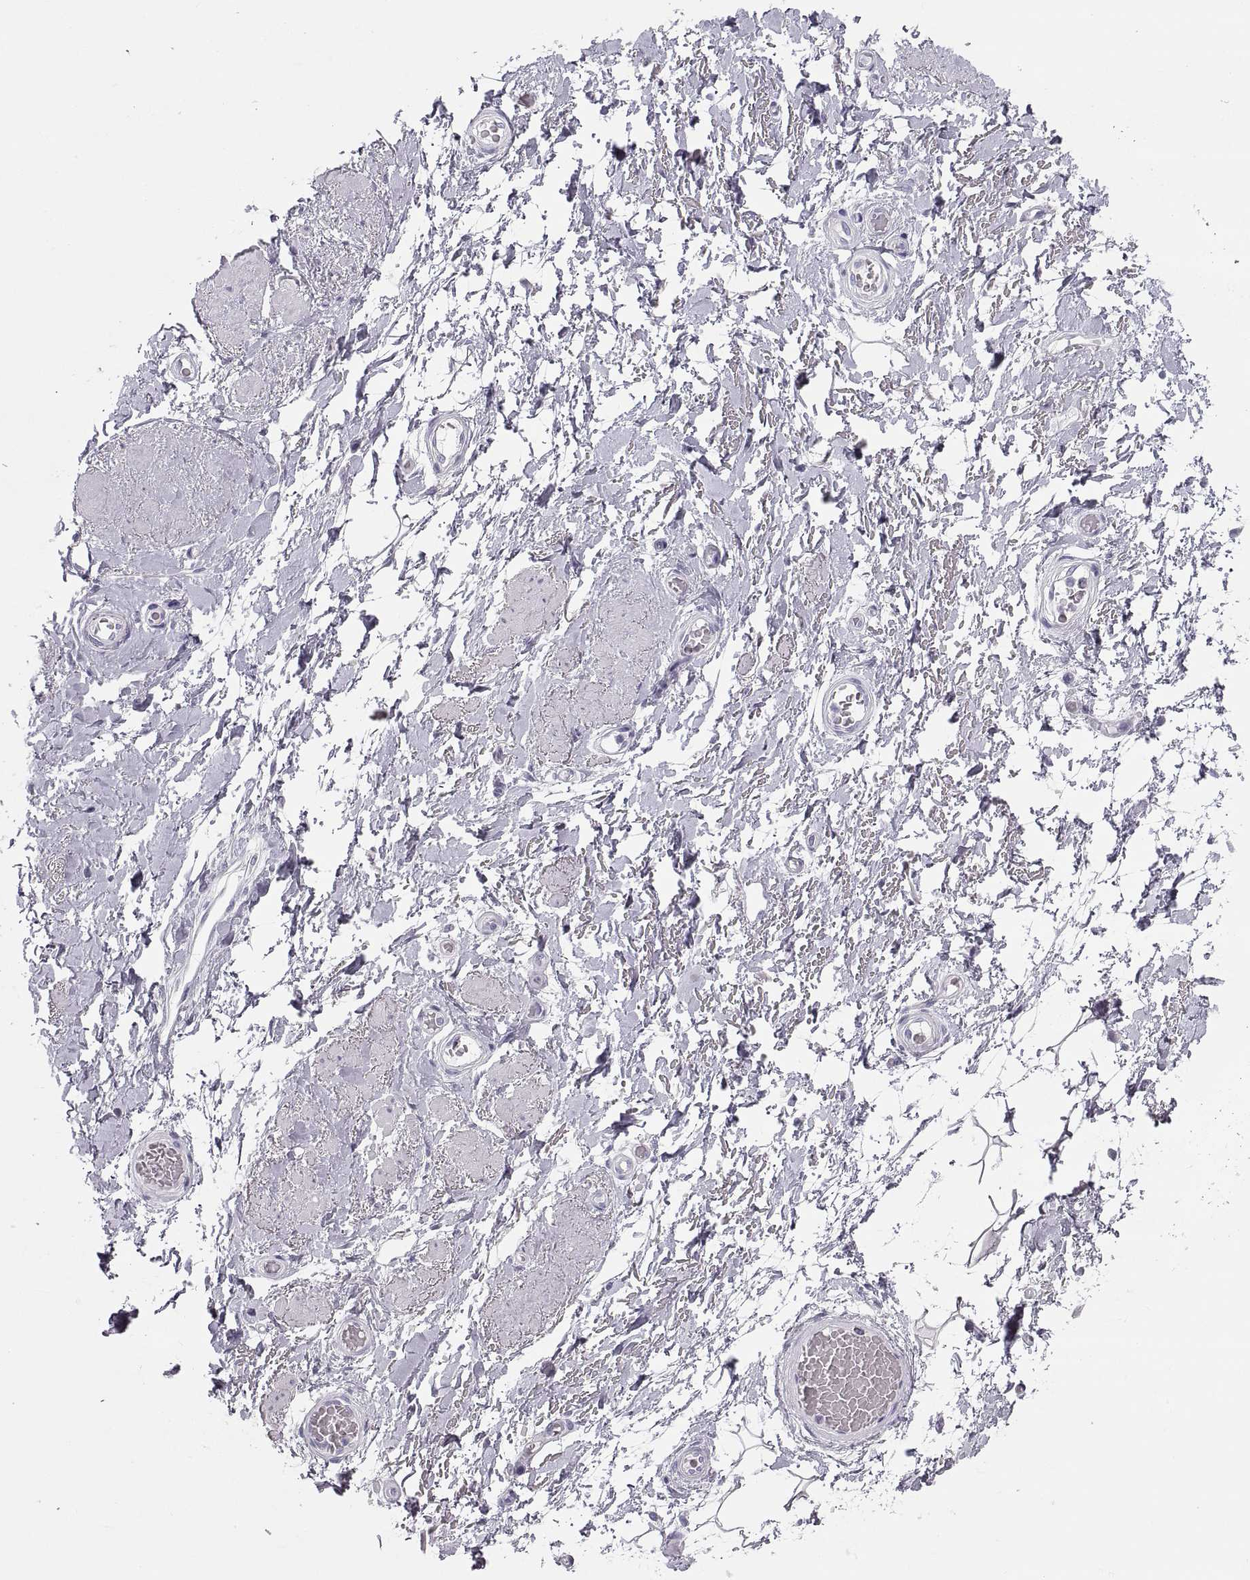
{"staining": {"intensity": "negative", "quantity": "none", "location": "none"}, "tissue": "adipose tissue", "cell_type": "Adipocytes", "image_type": "normal", "snomed": [{"axis": "morphology", "description": "Normal tissue, NOS"}, {"axis": "topography", "description": "Anal"}, {"axis": "topography", "description": "Peripheral nerve tissue"}], "caption": "Immunohistochemical staining of normal adipose tissue displays no significant positivity in adipocytes. (Immunohistochemistry (ihc), brightfield microscopy, high magnification).", "gene": "SEMG1", "patient": {"sex": "male", "age": 53}}